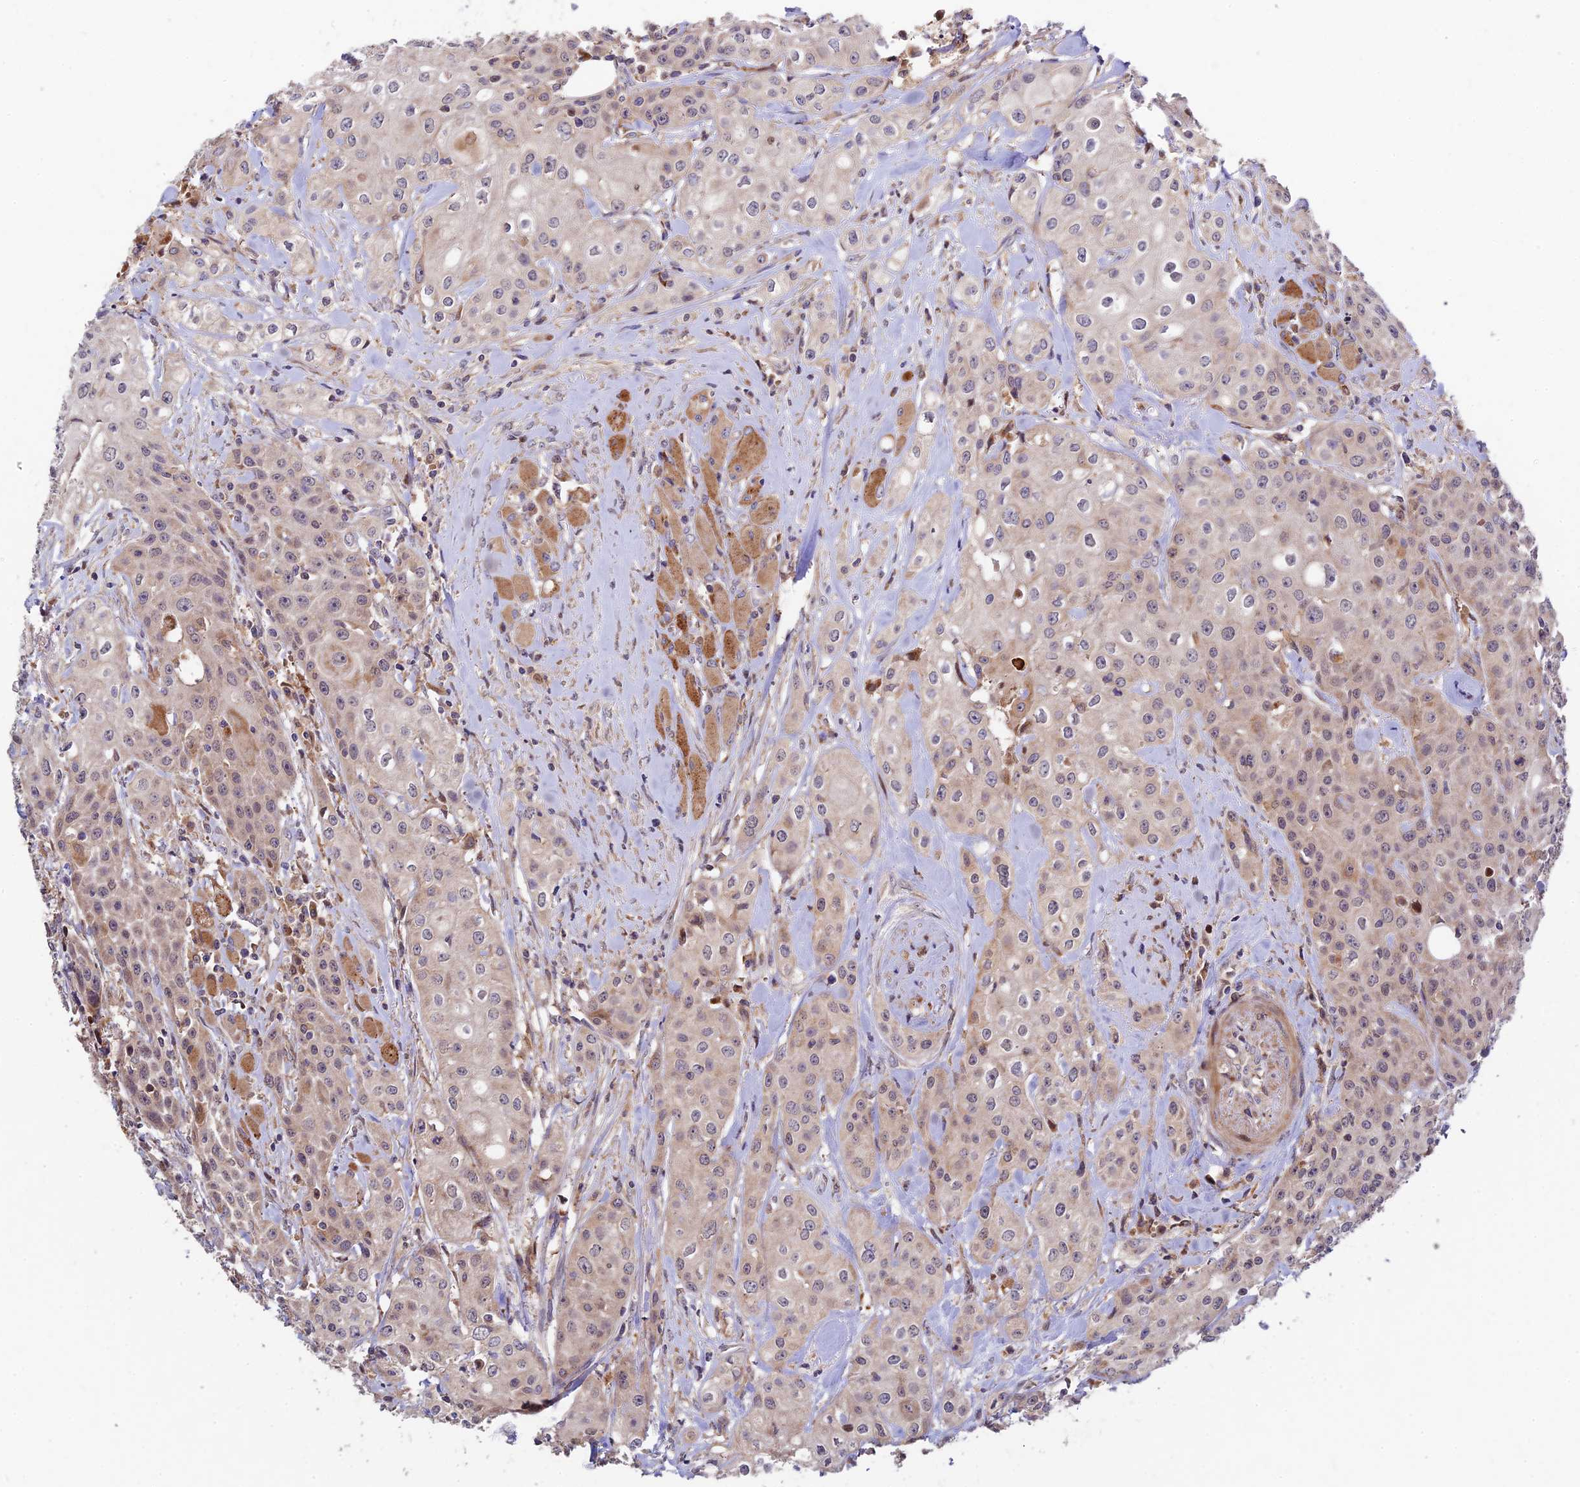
{"staining": {"intensity": "weak", "quantity": "25%-75%", "location": "cytoplasmic/membranous"}, "tissue": "head and neck cancer", "cell_type": "Tumor cells", "image_type": "cancer", "snomed": [{"axis": "morphology", "description": "Squamous cell carcinoma, NOS"}, {"axis": "topography", "description": "Oral tissue"}, {"axis": "topography", "description": "Head-Neck"}], "caption": "Immunohistochemistry histopathology image of neoplastic tissue: human squamous cell carcinoma (head and neck) stained using IHC exhibits low levels of weak protein expression localized specifically in the cytoplasmic/membranous of tumor cells, appearing as a cytoplasmic/membranous brown color.", "gene": "FUOM", "patient": {"sex": "female", "age": 82}}